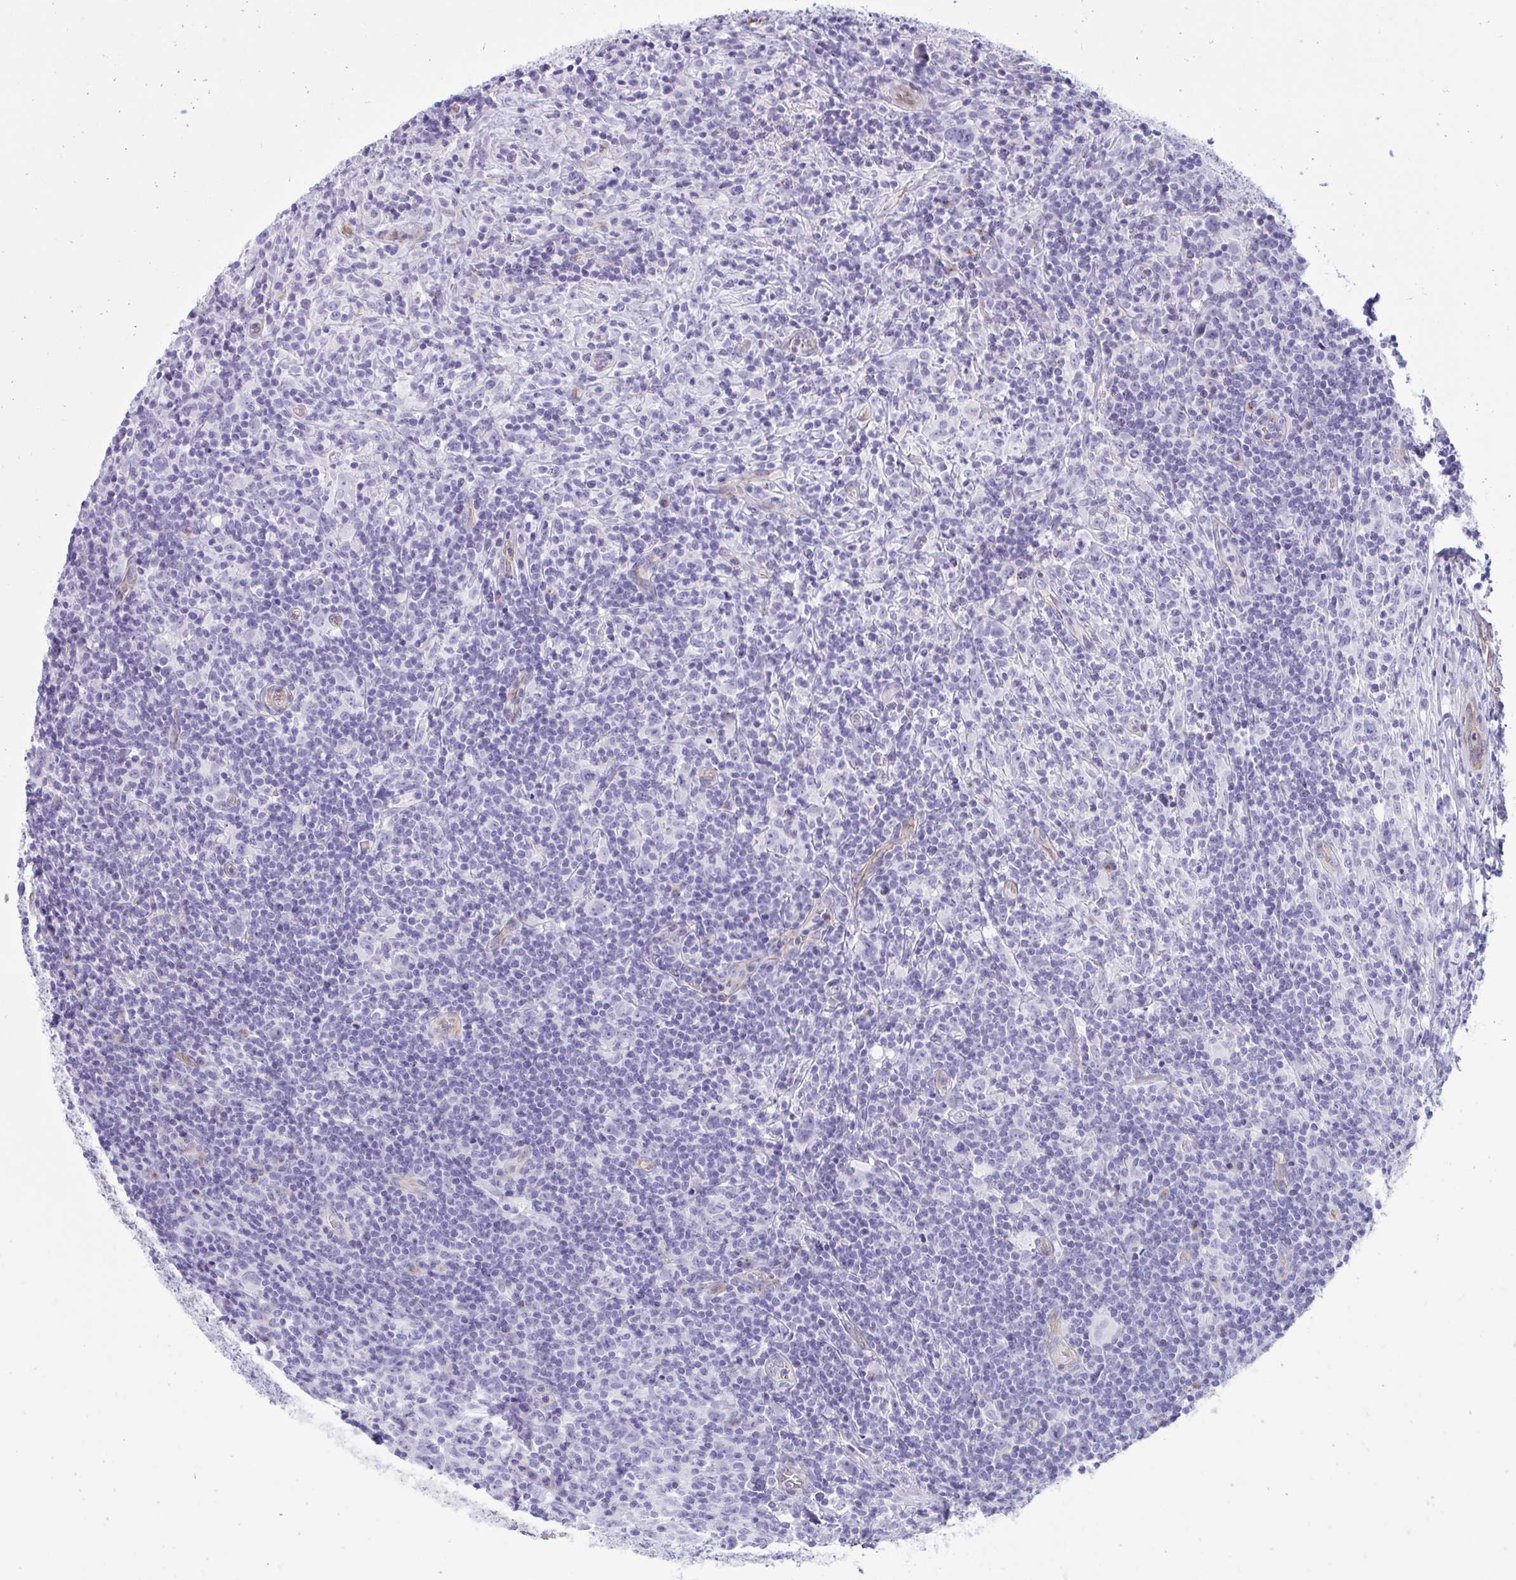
{"staining": {"intensity": "negative", "quantity": "none", "location": "none"}, "tissue": "lymphoma", "cell_type": "Tumor cells", "image_type": "cancer", "snomed": [{"axis": "morphology", "description": "Hodgkin's disease, NOS"}, {"axis": "topography", "description": "Lymph node"}], "caption": "Immunohistochemistry of human Hodgkin's disease displays no expression in tumor cells.", "gene": "UBL3", "patient": {"sex": "female", "age": 18}}